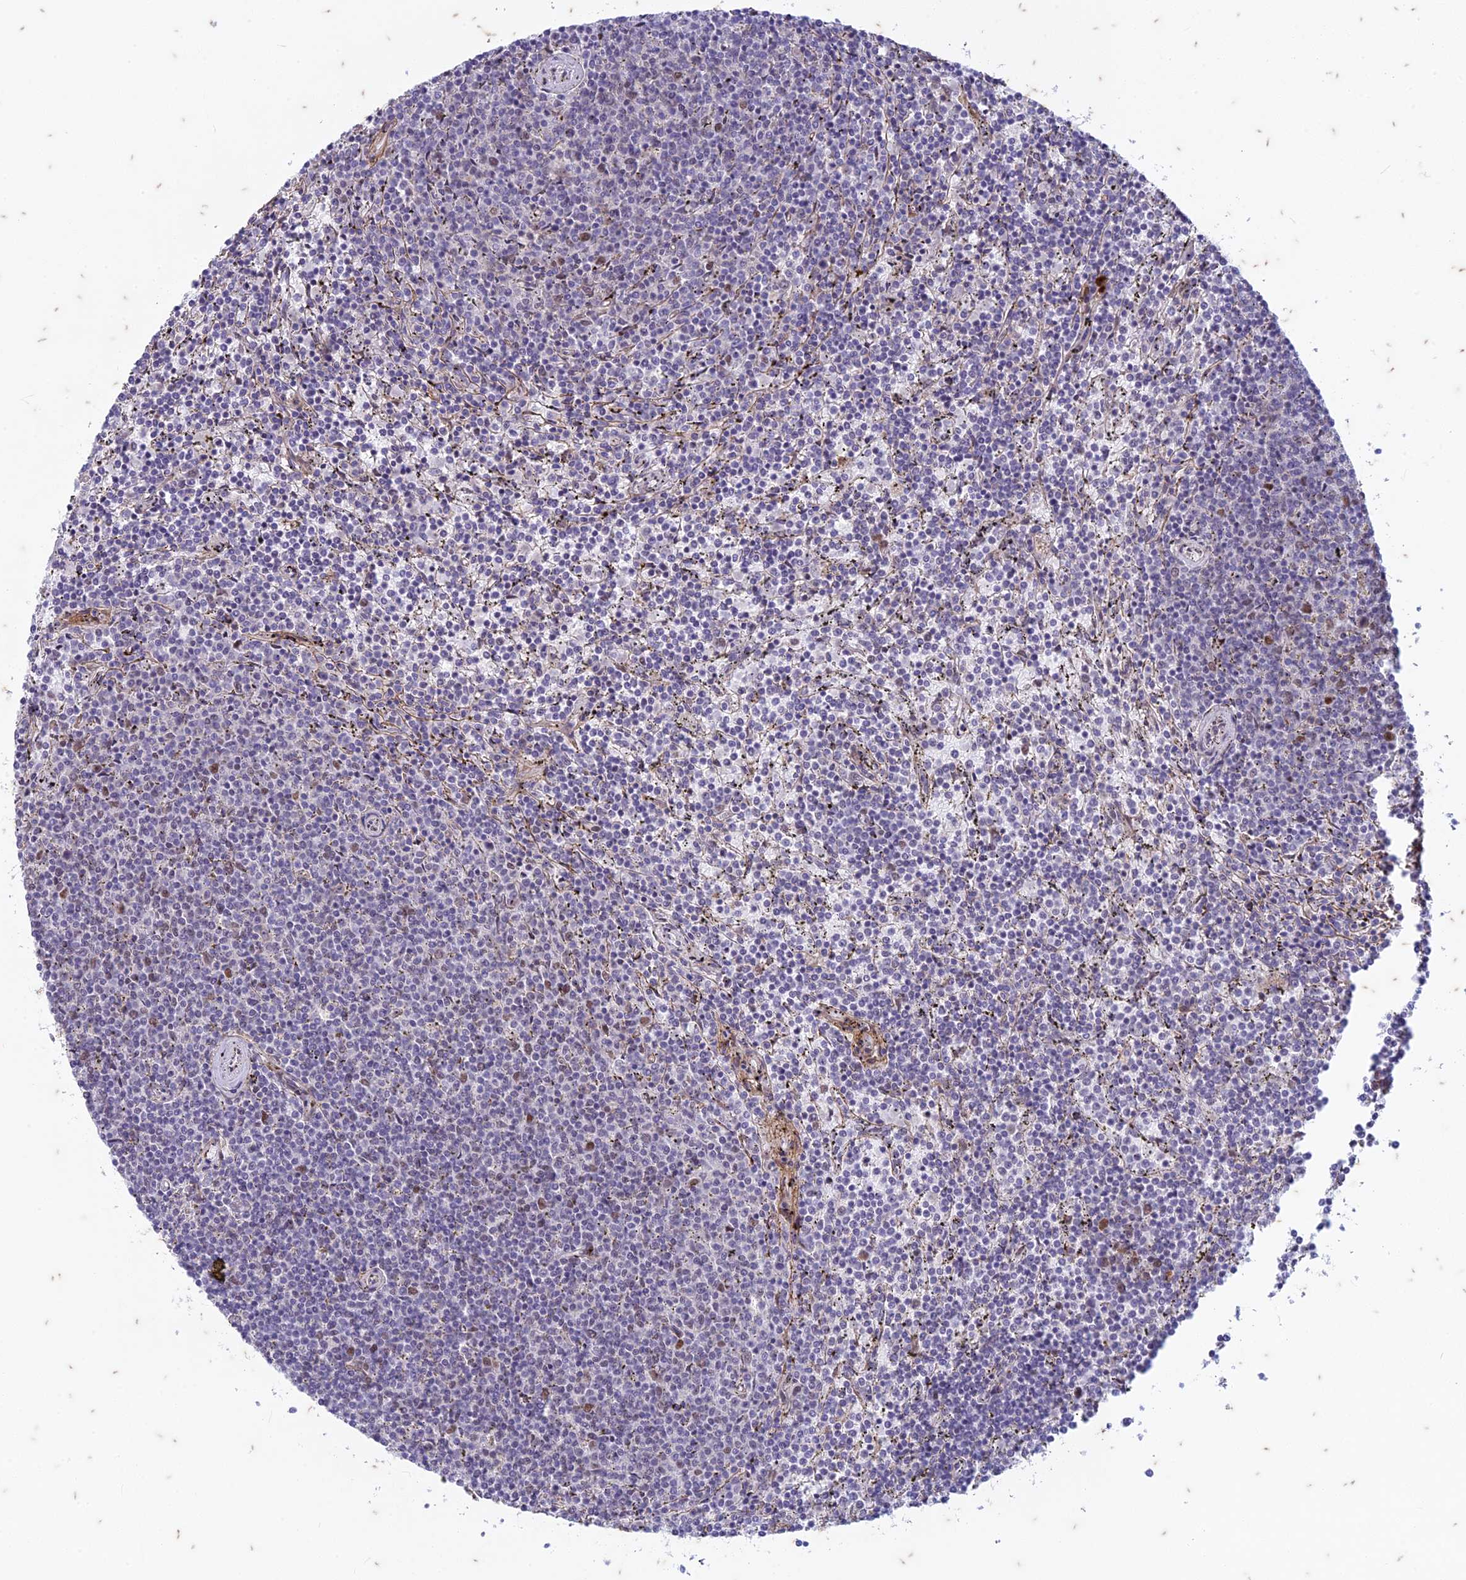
{"staining": {"intensity": "weak", "quantity": "<25%", "location": "nuclear"}, "tissue": "lymphoma", "cell_type": "Tumor cells", "image_type": "cancer", "snomed": [{"axis": "morphology", "description": "Malignant lymphoma, non-Hodgkin's type, Low grade"}, {"axis": "topography", "description": "Spleen"}], "caption": "High magnification brightfield microscopy of lymphoma stained with DAB (brown) and counterstained with hematoxylin (blue): tumor cells show no significant positivity.", "gene": "PABPN1L", "patient": {"sex": "female", "age": 50}}